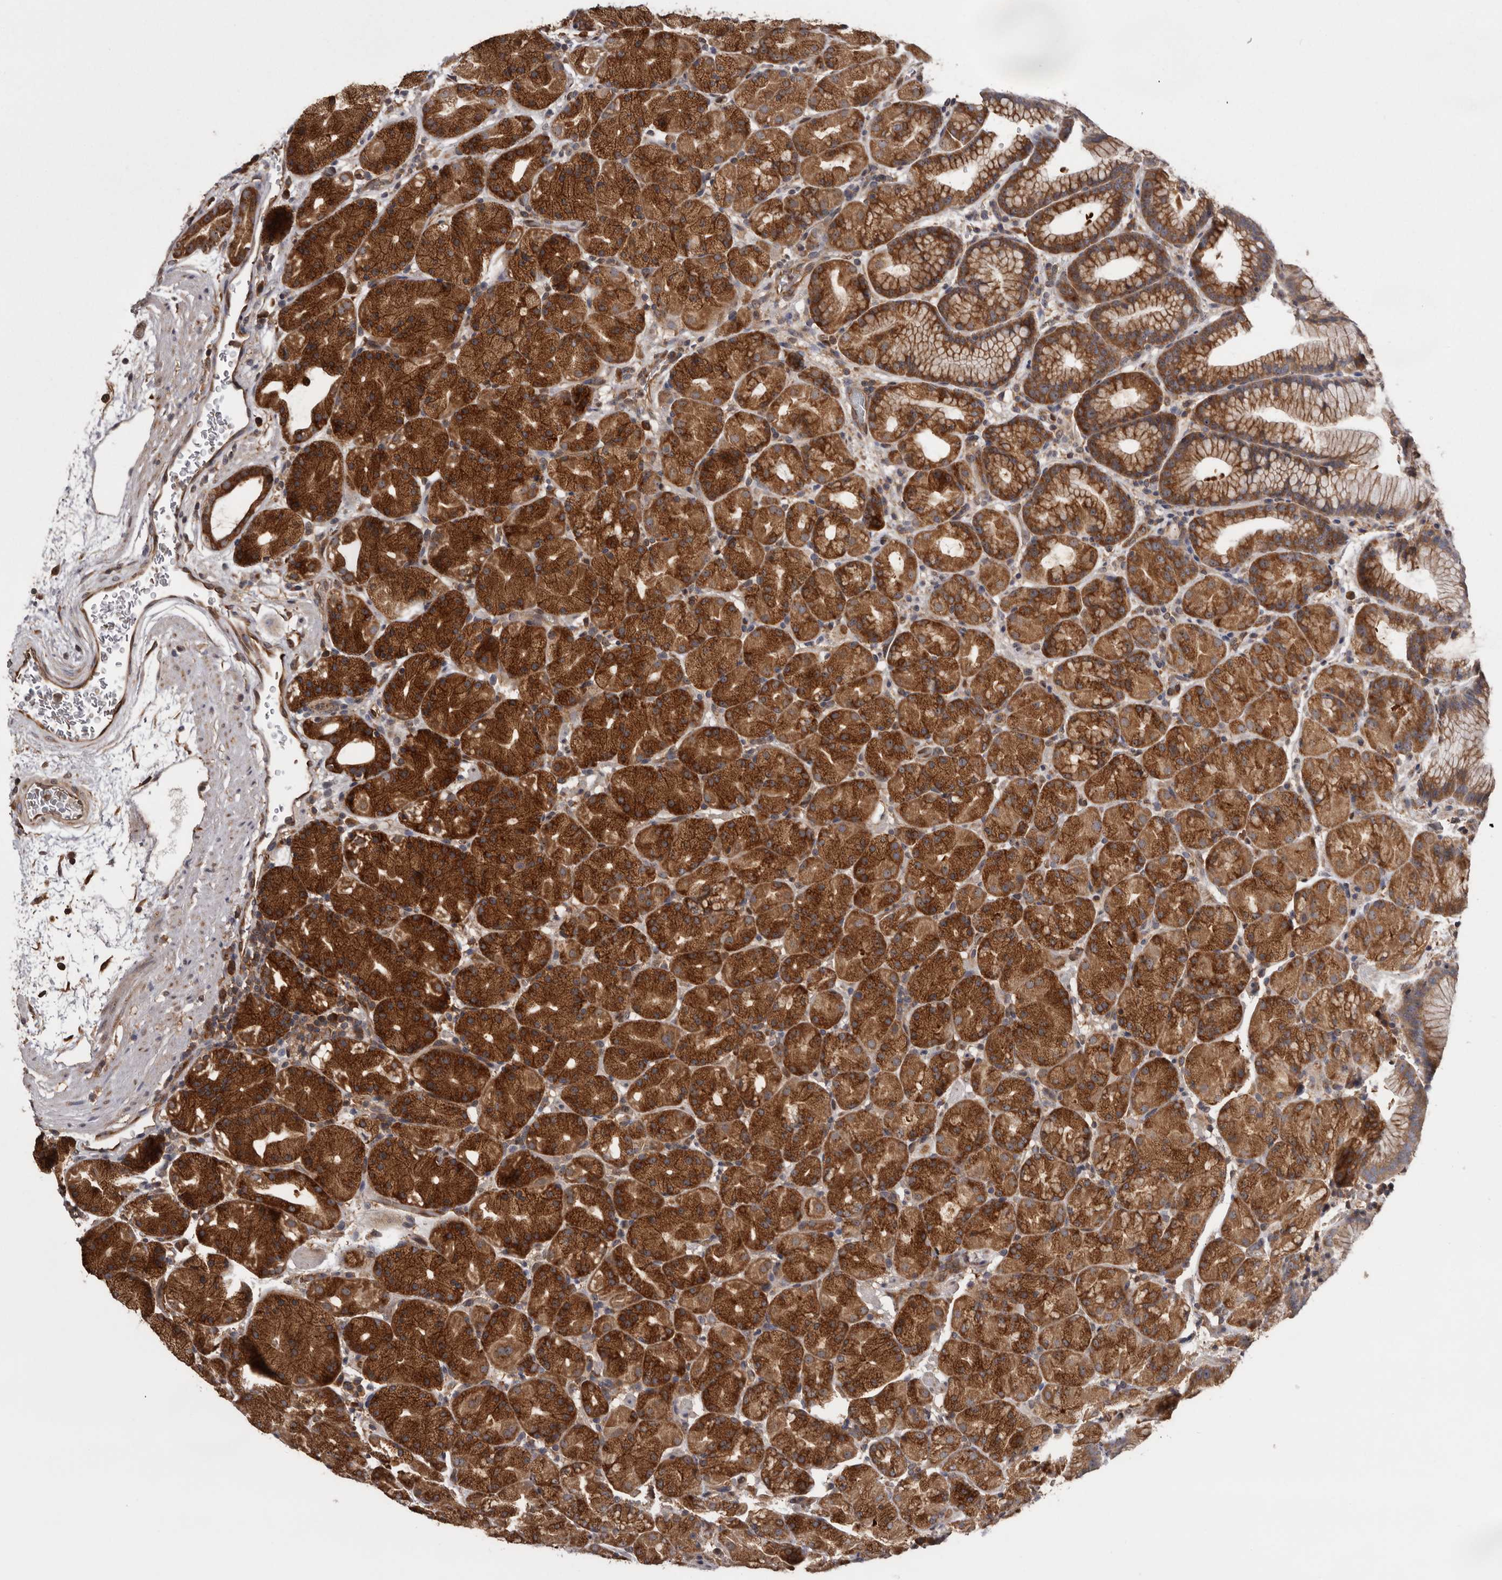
{"staining": {"intensity": "strong", "quantity": ">75%", "location": "cytoplasmic/membranous"}, "tissue": "stomach", "cell_type": "Glandular cells", "image_type": "normal", "snomed": [{"axis": "morphology", "description": "Normal tissue, NOS"}, {"axis": "topography", "description": "Stomach, upper"}], "caption": "High-magnification brightfield microscopy of normal stomach stained with DAB (3,3'-diaminobenzidine) (brown) and counterstained with hematoxylin (blue). glandular cells exhibit strong cytoplasmic/membranous positivity is appreciated in approximately>75% of cells.", "gene": "DARS1", "patient": {"sex": "male", "age": 48}}